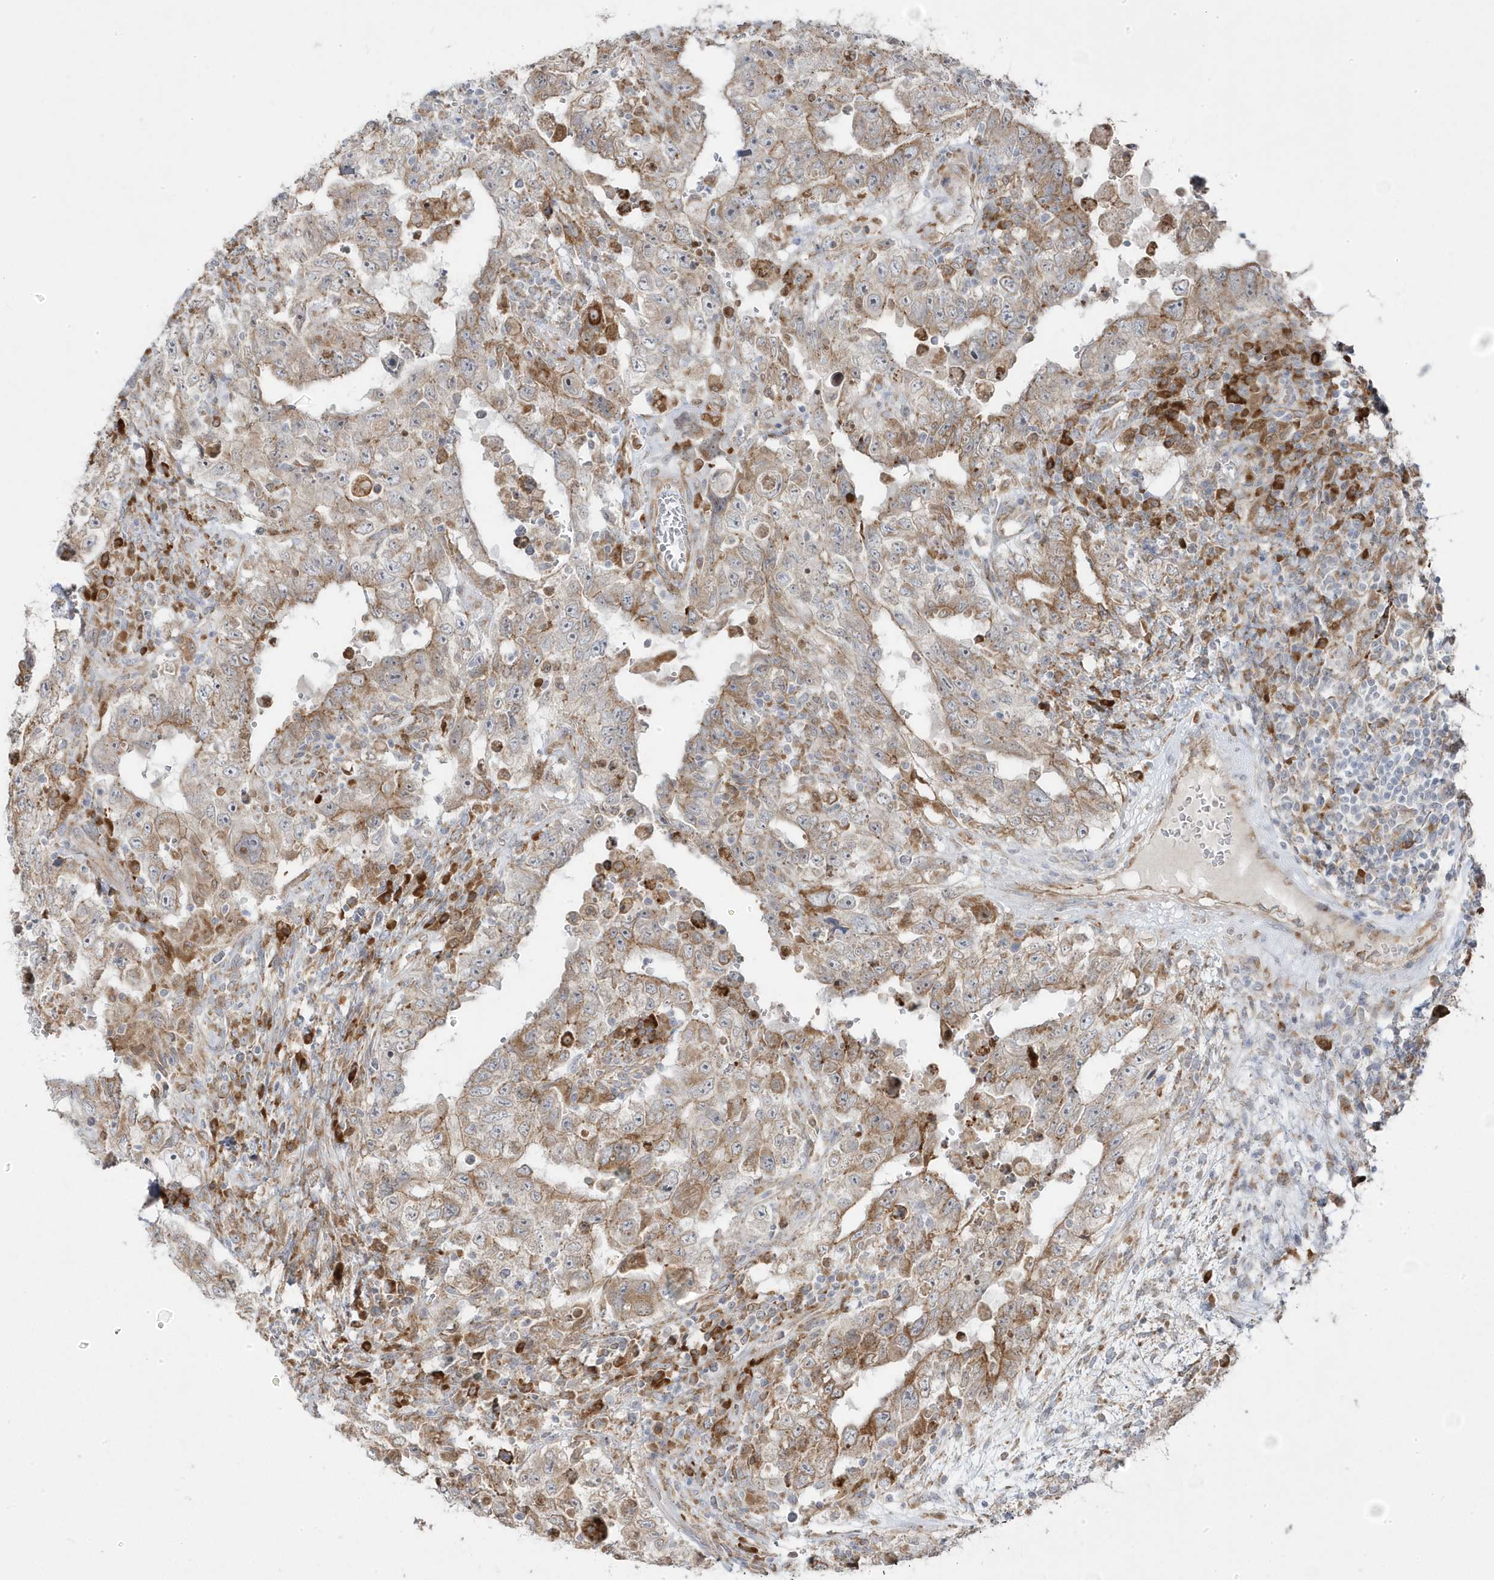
{"staining": {"intensity": "moderate", "quantity": "25%-75%", "location": "cytoplasmic/membranous"}, "tissue": "testis cancer", "cell_type": "Tumor cells", "image_type": "cancer", "snomed": [{"axis": "morphology", "description": "Carcinoma, Embryonal, NOS"}, {"axis": "topography", "description": "Testis"}], "caption": "About 25%-75% of tumor cells in human testis cancer demonstrate moderate cytoplasmic/membranous protein staining as visualized by brown immunohistochemical staining.", "gene": "ZNF654", "patient": {"sex": "male", "age": 26}}